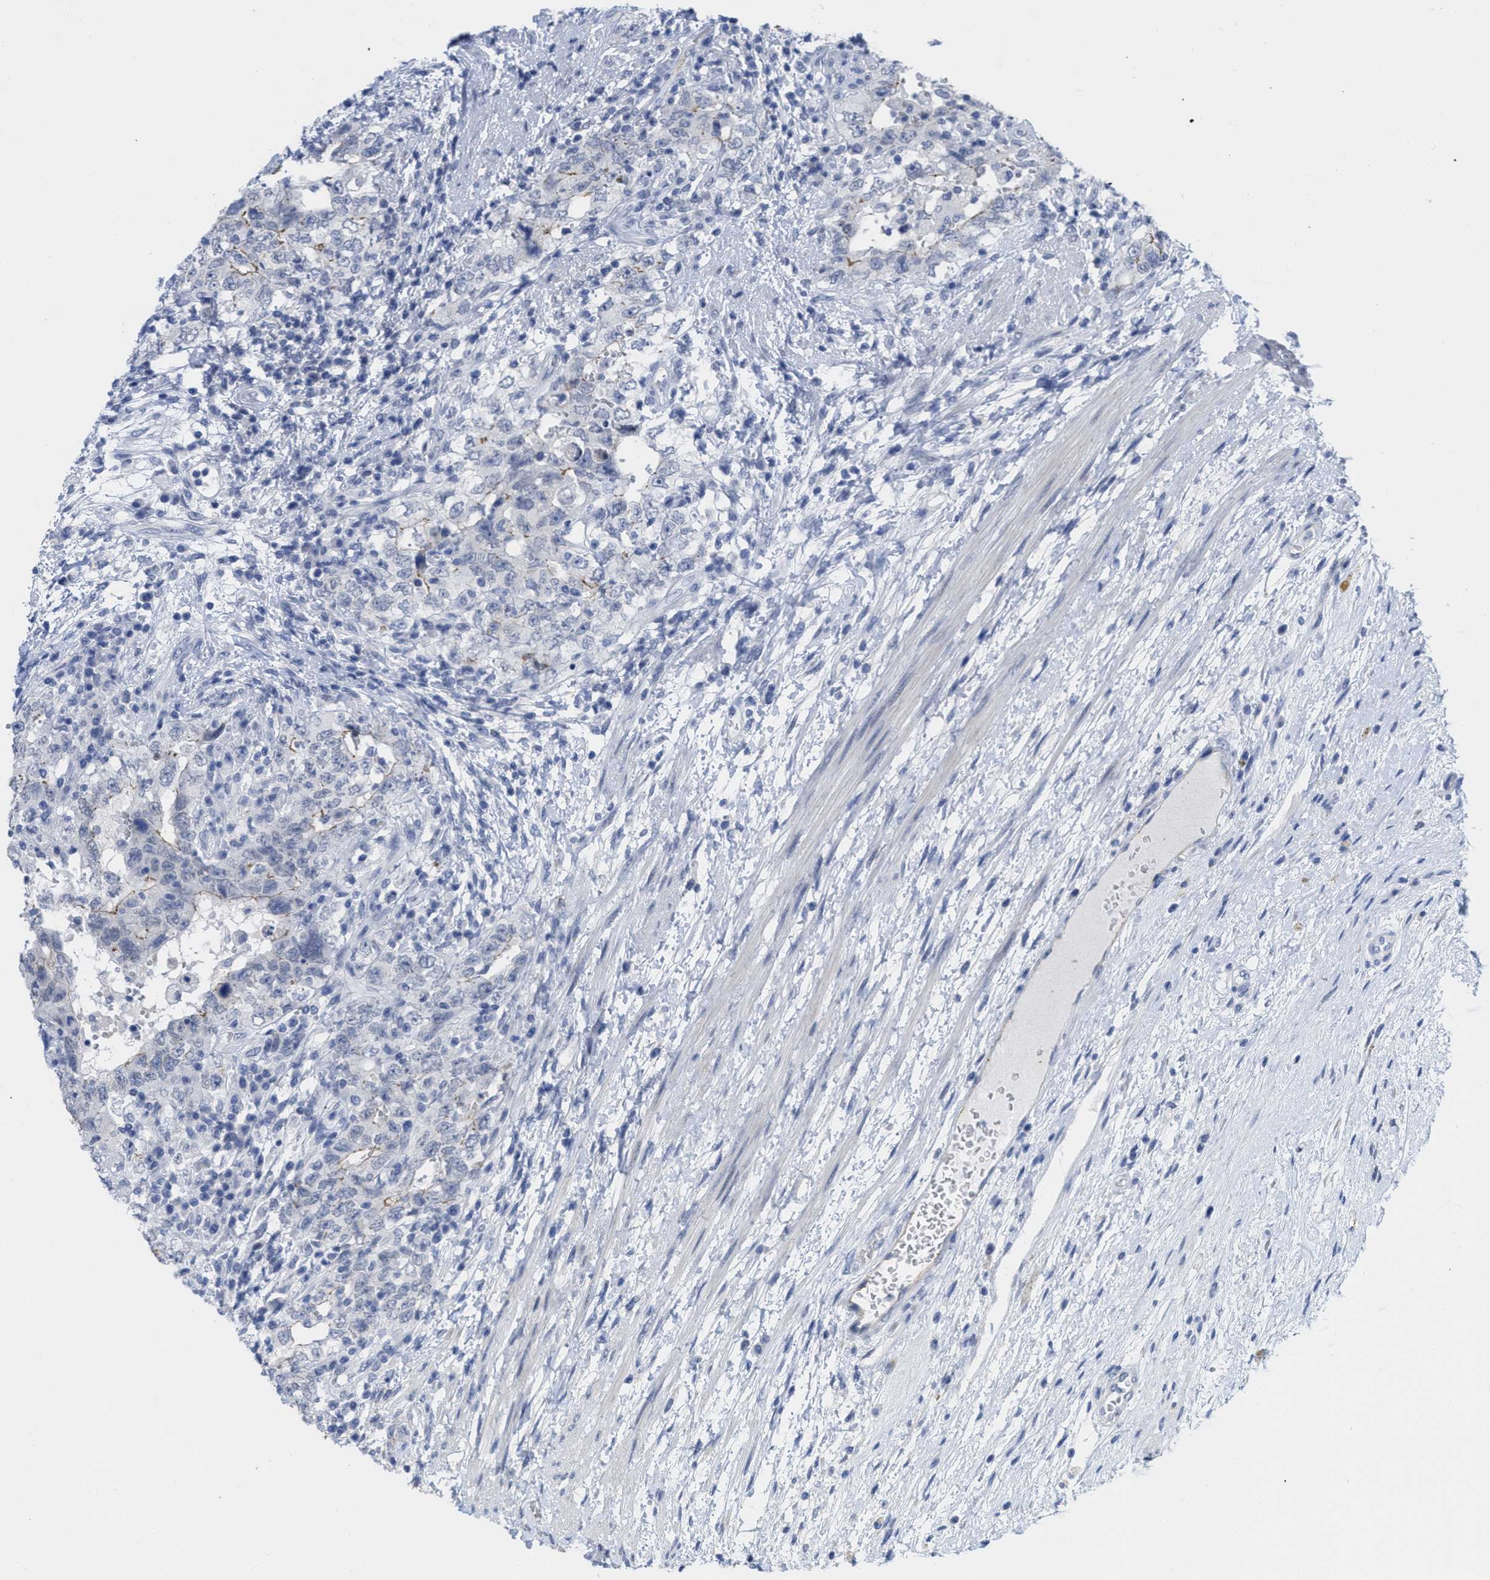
{"staining": {"intensity": "moderate", "quantity": "<25%", "location": "cytoplasmic/membranous"}, "tissue": "testis cancer", "cell_type": "Tumor cells", "image_type": "cancer", "snomed": [{"axis": "morphology", "description": "Carcinoma, Embryonal, NOS"}, {"axis": "topography", "description": "Testis"}], "caption": "Immunohistochemical staining of human embryonal carcinoma (testis) exhibits low levels of moderate cytoplasmic/membranous positivity in about <25% of tumor cells.", "gene": "ACKR1", "patient": {"sex": "male", "age": 26}}